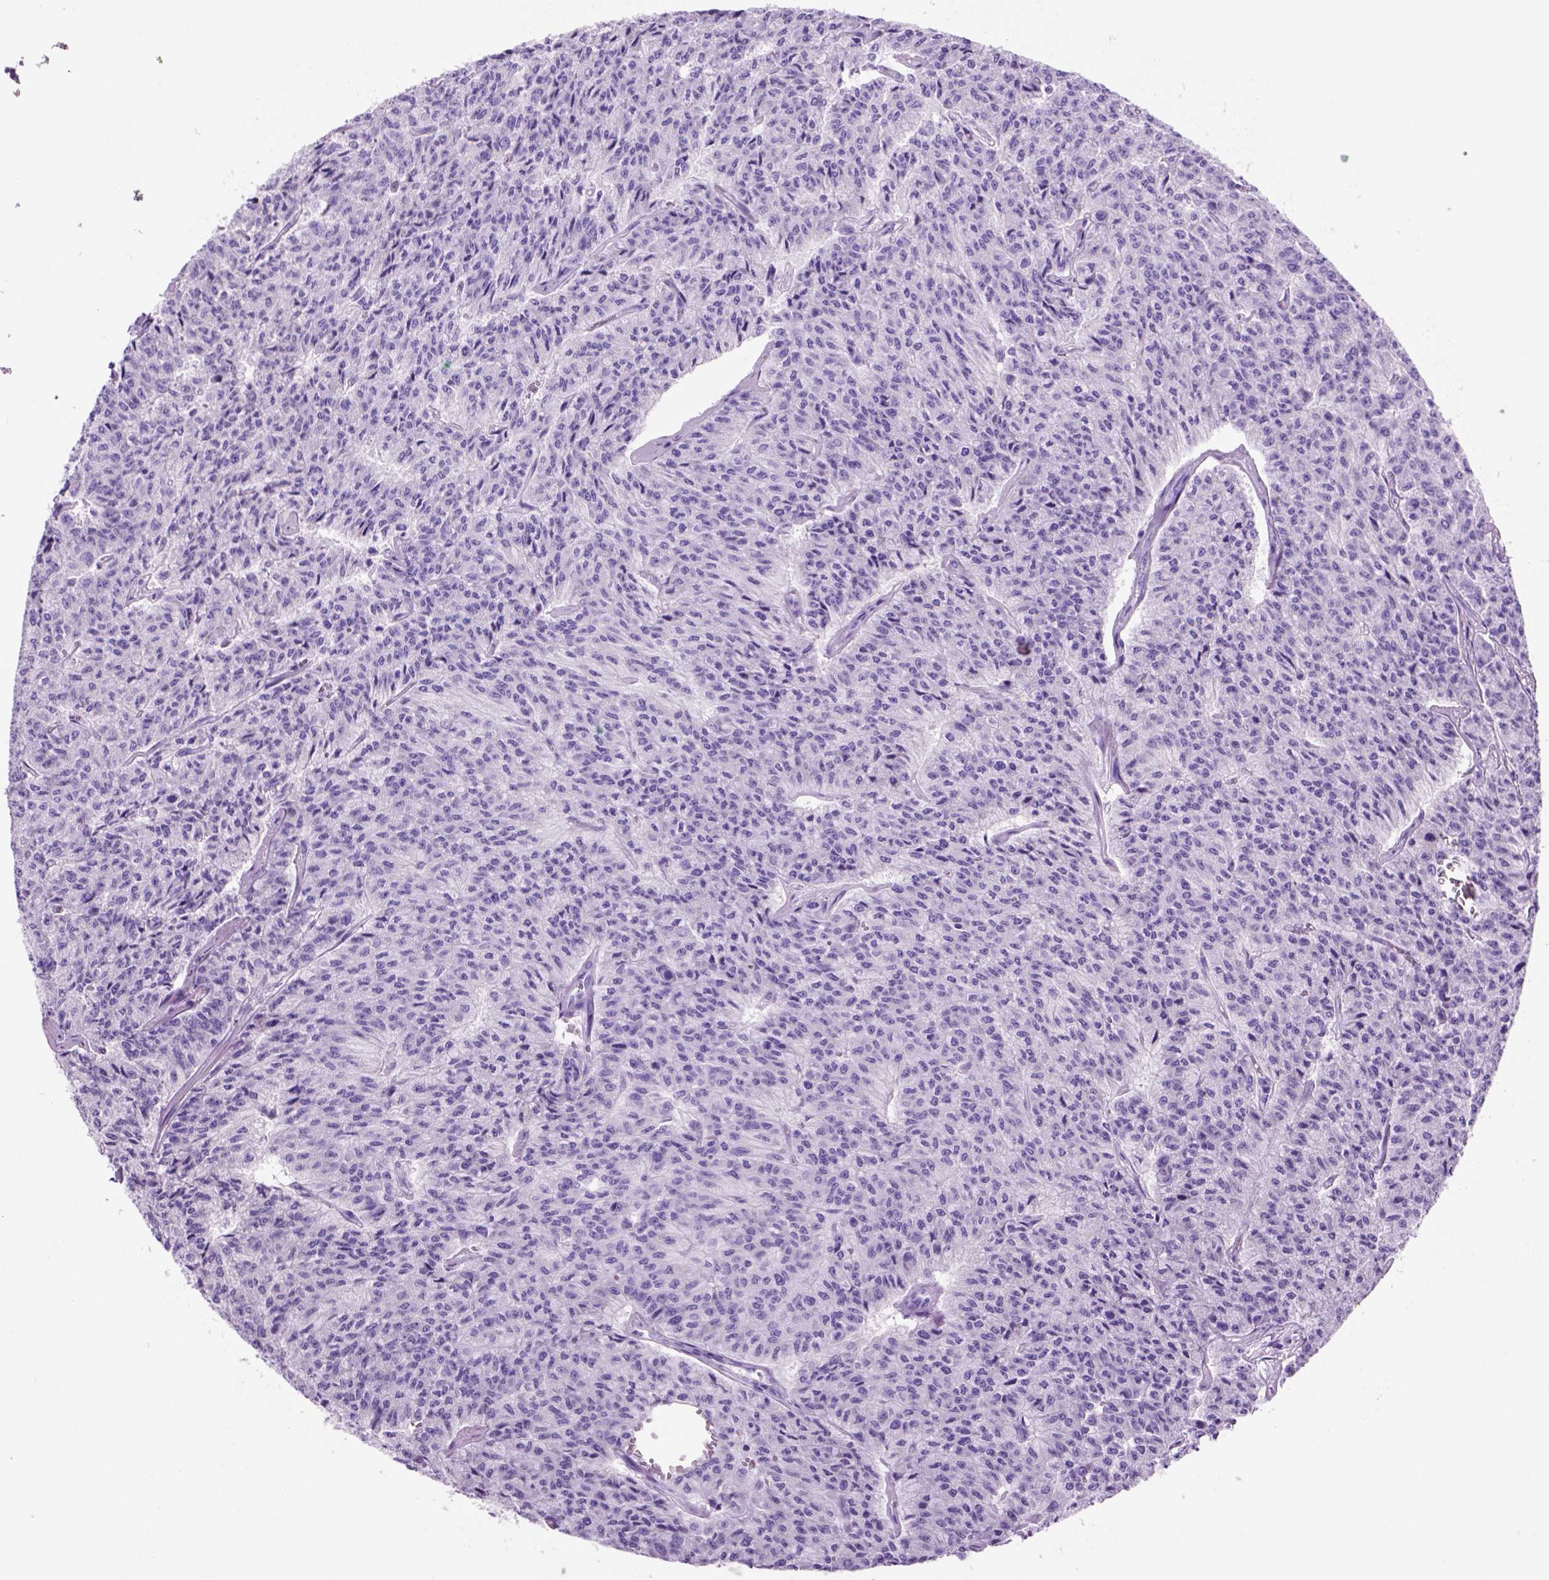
{"staining": {"intensity": "negative", "quantity": "none", "location": "none"}, "tissue": "carcinoid", "cell_type": "Tumor cells", "image_type": "cancer", "snomed": [{"axis": "morphology", "description": "Carcinoid, malignant, NOS"}, {"axis": "topography", "description": "Lung"}], "caption": "IHC photomicrograph of carcinoid stained for a protein (brown), which exhibits no positivity in tumor cells.", "gene": "HHIPL2", "patient": {"sex": "male", "age": 71}}